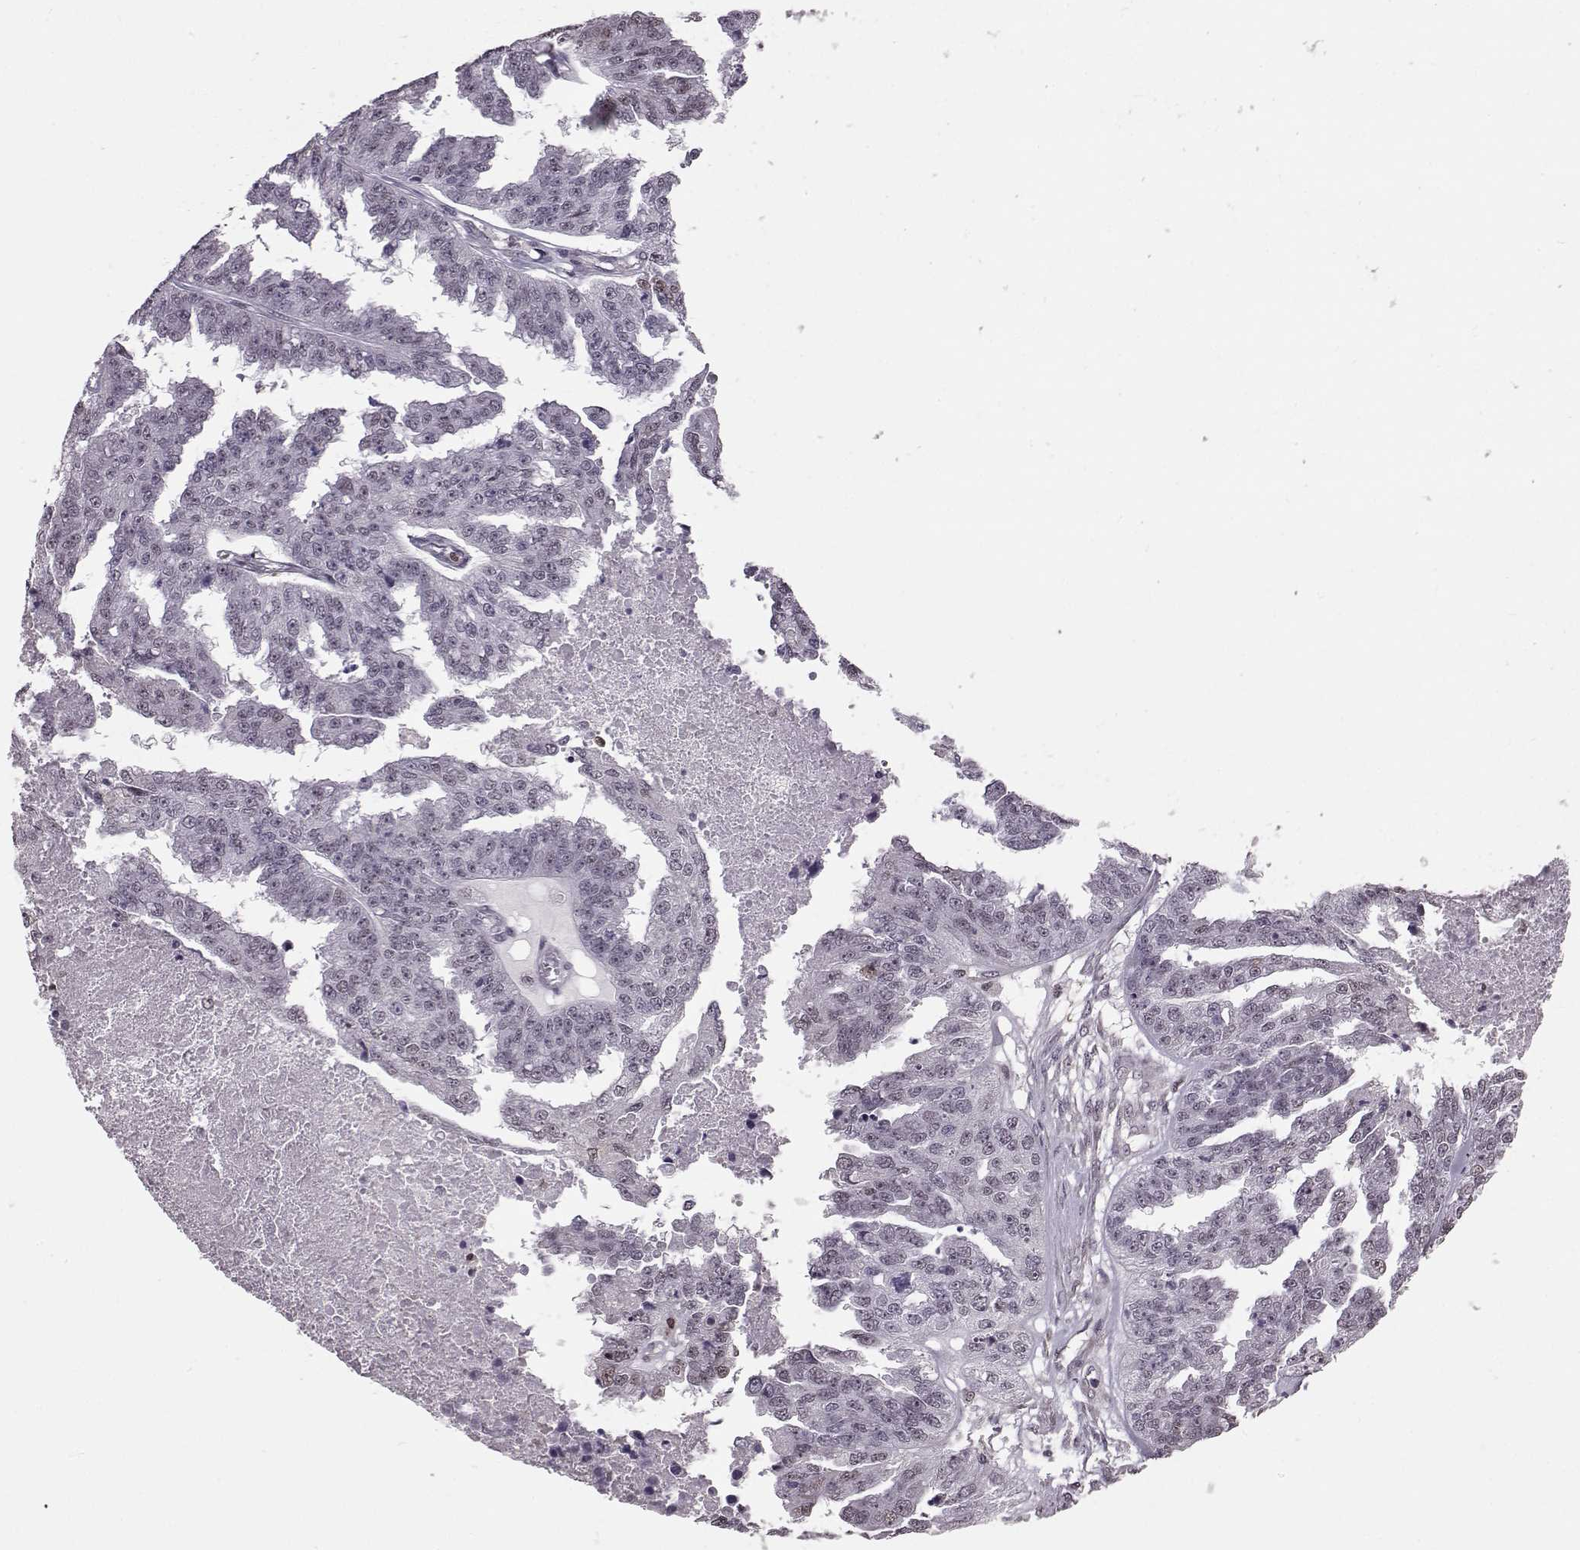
{"staining": {"intensity": "weak", "quantity": "<25%", "location": "nuclear"}, "tissue": "ovarian cancer", "cell_type": "Tumor cells", "image_type": "cancer", "snomed": [{"axis": "morphology", "description": "Cystadenocarcinoma, serous, NOS"}, {"axis": "topography", "description": "Ovary"}], "caption": "Immunohistochemistry (IHC) photomicrograph of human serous cystadenocarcinoma (ovarian) stained for a protein (brown), which displays no positivity in tumor cells.", "gene": "KLF6", "patient": {"sex": "female", "age": 58}}